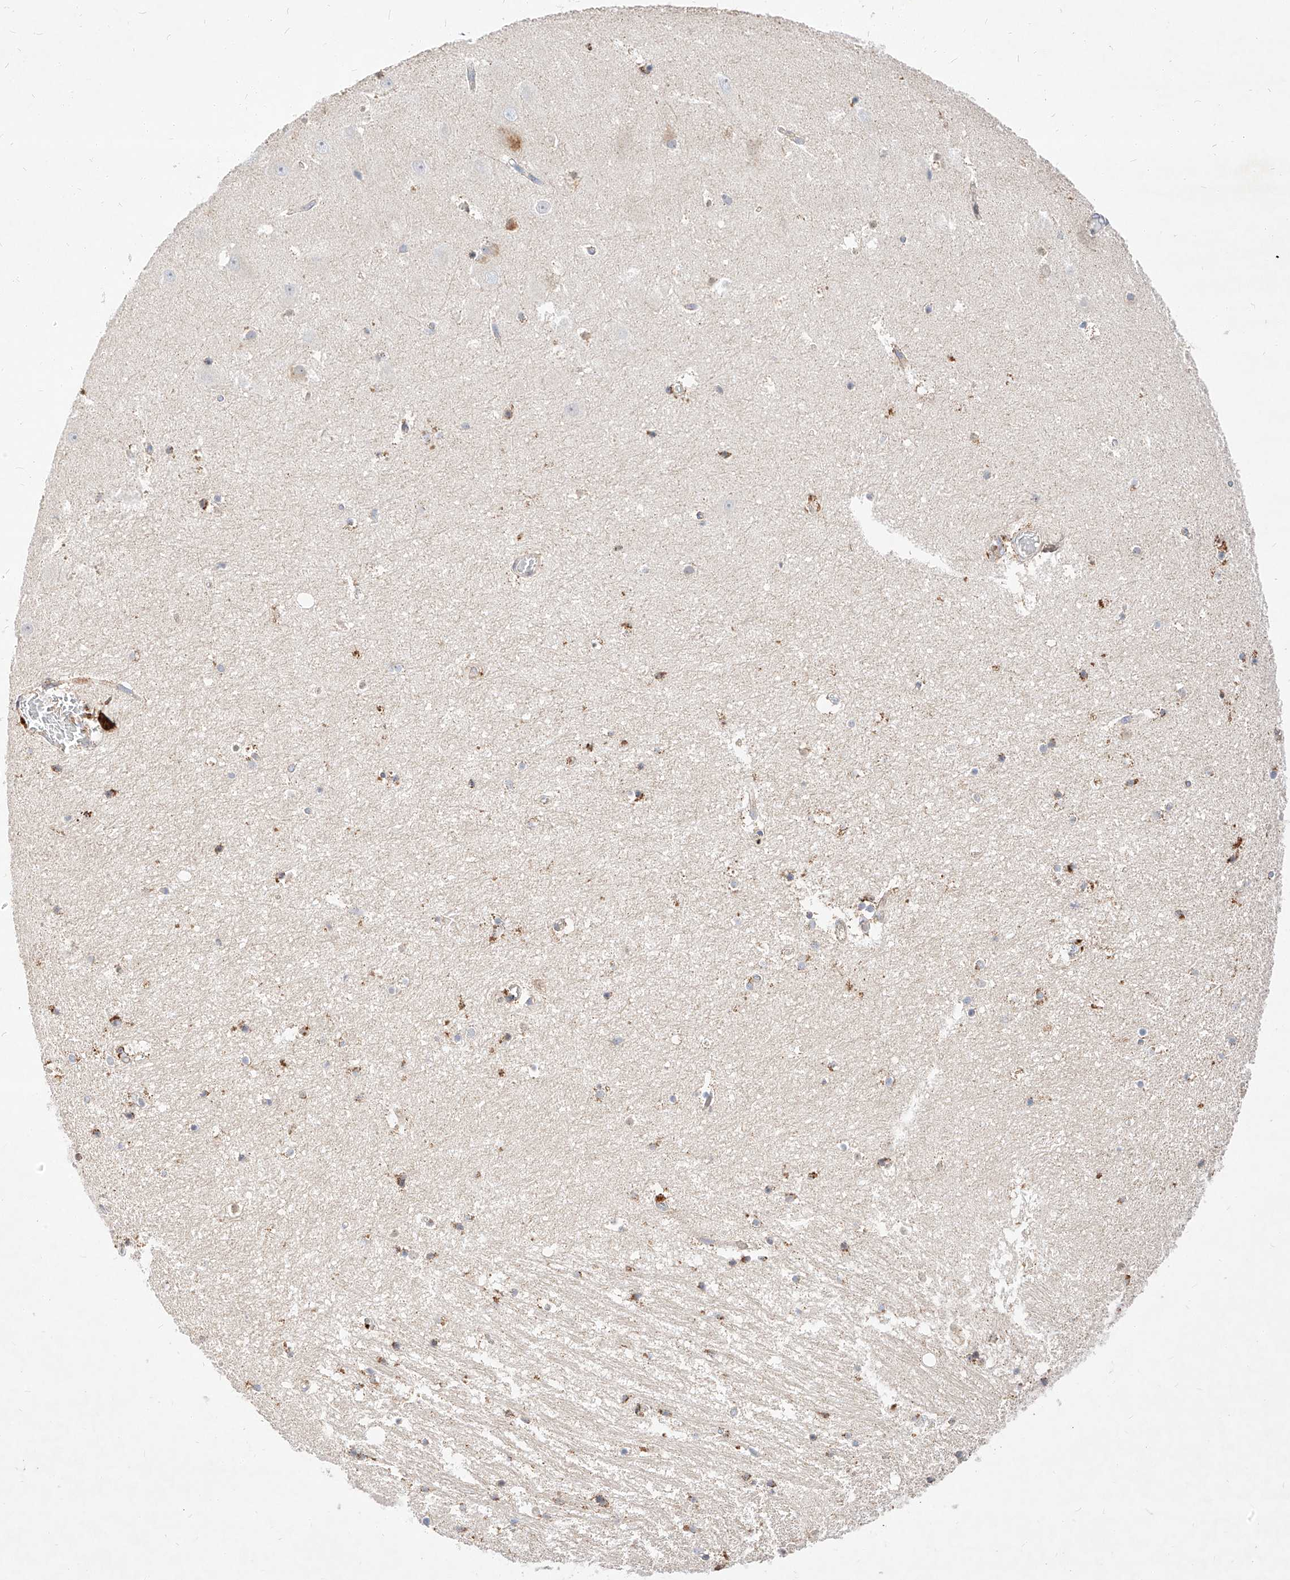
{"staining": {"intensity": "moderate", "quantity": "<25%", "location": "cytoplasmic/membranous"}, "tissue": "hippocampus", "cell_type": "Glial cells", "image_type": "normal", "snomed": [{"axis": "morphology", "description": "Normal tissue, NOS"}, {"axis": "topography", "description": "Hippocampus"}], "caption": "Protein staining of unremarkable hippocampus shows moderate cytoplasmic/membranous staining in about <25% of glial cells.", "gene": "OSGEPL1", "patient": {"sex": "female", "age": 52}}